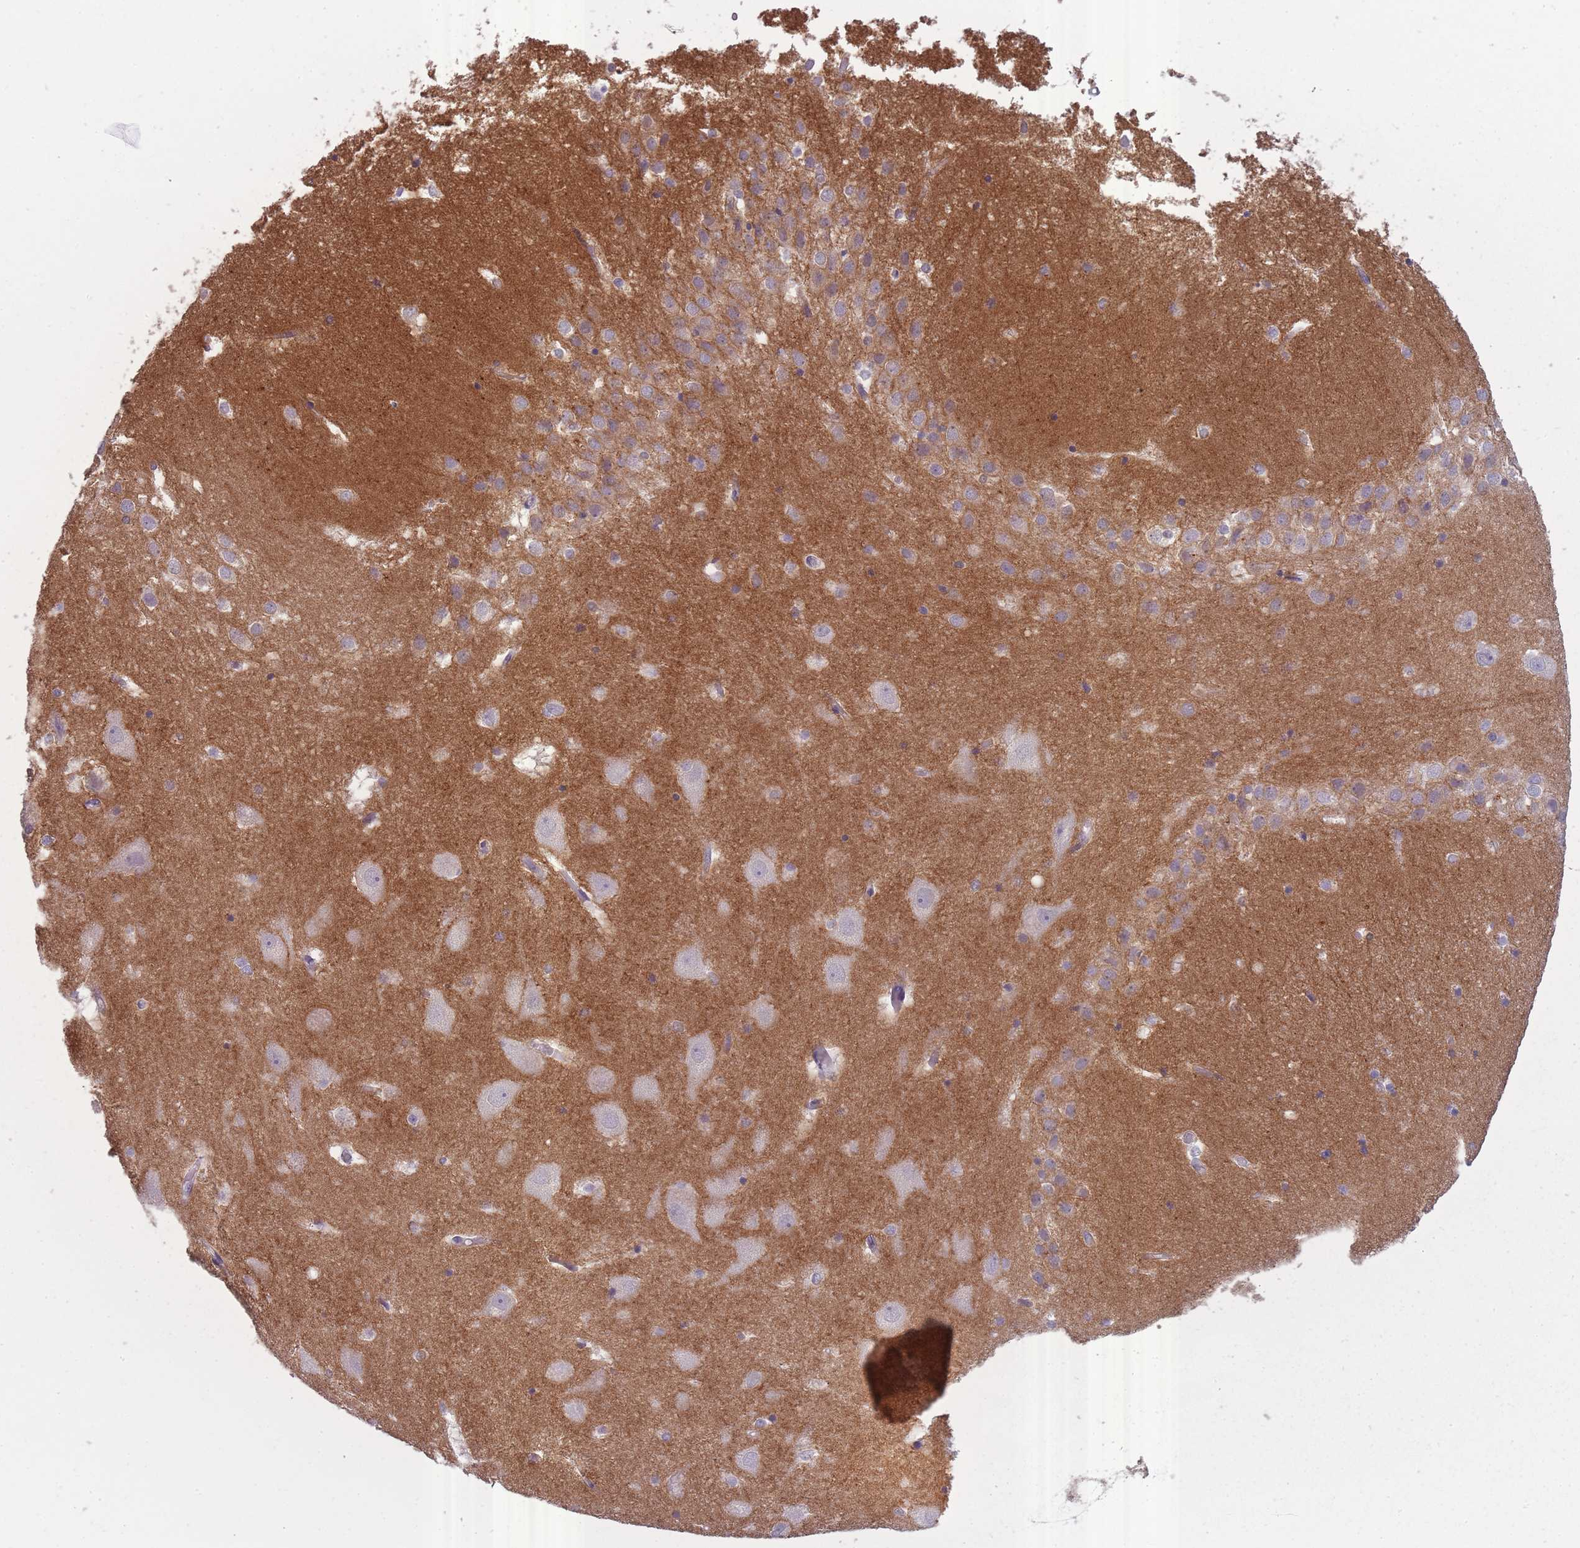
{"staining": {"intensity": "weak", "quantity": "<25%", "location": "cytoplasmic/membranous"}, "tissue": "hippocampus", "cell_type": "Glial cells", "image_type": "normal", "snomed": [{"axis": "morphology", "description": "Normal tissue, NOS"}, {"axis": "topography", "description": "Hippocampus"}], "caption": "IHC micrograph of unremarkable human hippocampus stained for a protein (brown), which demonstrates no expression in glial cells. The staining was performed using DAB to visualize the protein expression in brown, while the nuclei were stained in blue with hematoxylin (Magnification: 20x).", "gene": "SLC8A2", "patient": {"sex": "female", "age": 52}}